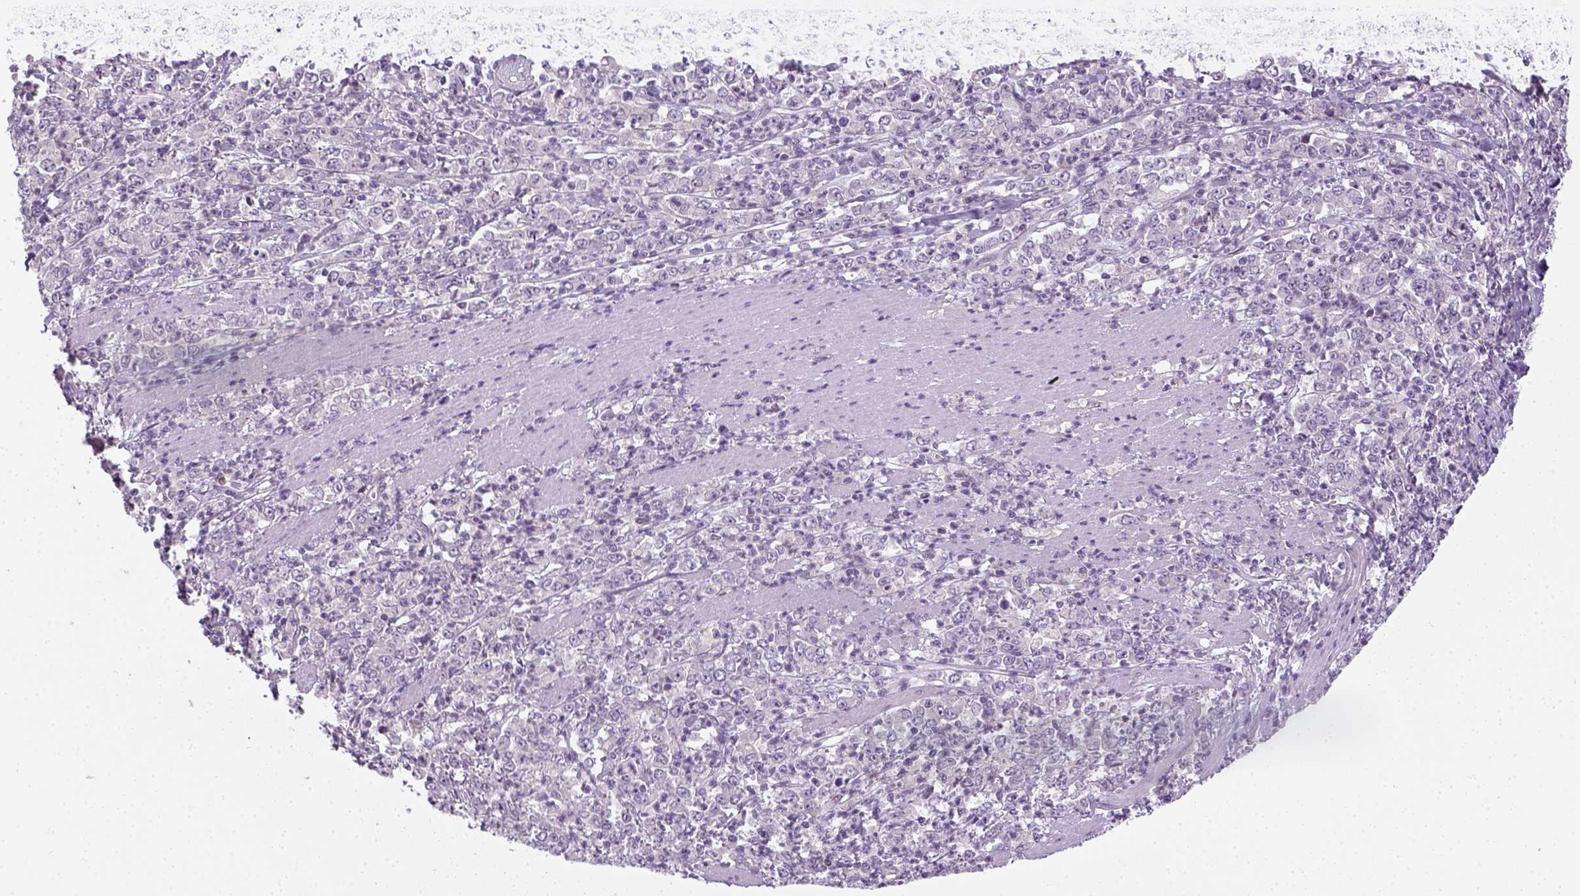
{"staining": {"intensity": "negative", "quantity": "none", "location": "none"}, "tissue": "stomach cancer", "cell_type": "Tumor cells", "image_type": "cancer", "snomed": [{"axis": "morphology", "description": "Adenocarcinoma, NOS"}, {"axis": "topography", "description": "Stomach, lower"}], "caption": "The histopathology image displays no significant expression in tumor cells of adenocarcinoma (stomach).", "gene": "MAGEB3", "patient": {"sex": "female", "age": 71}}